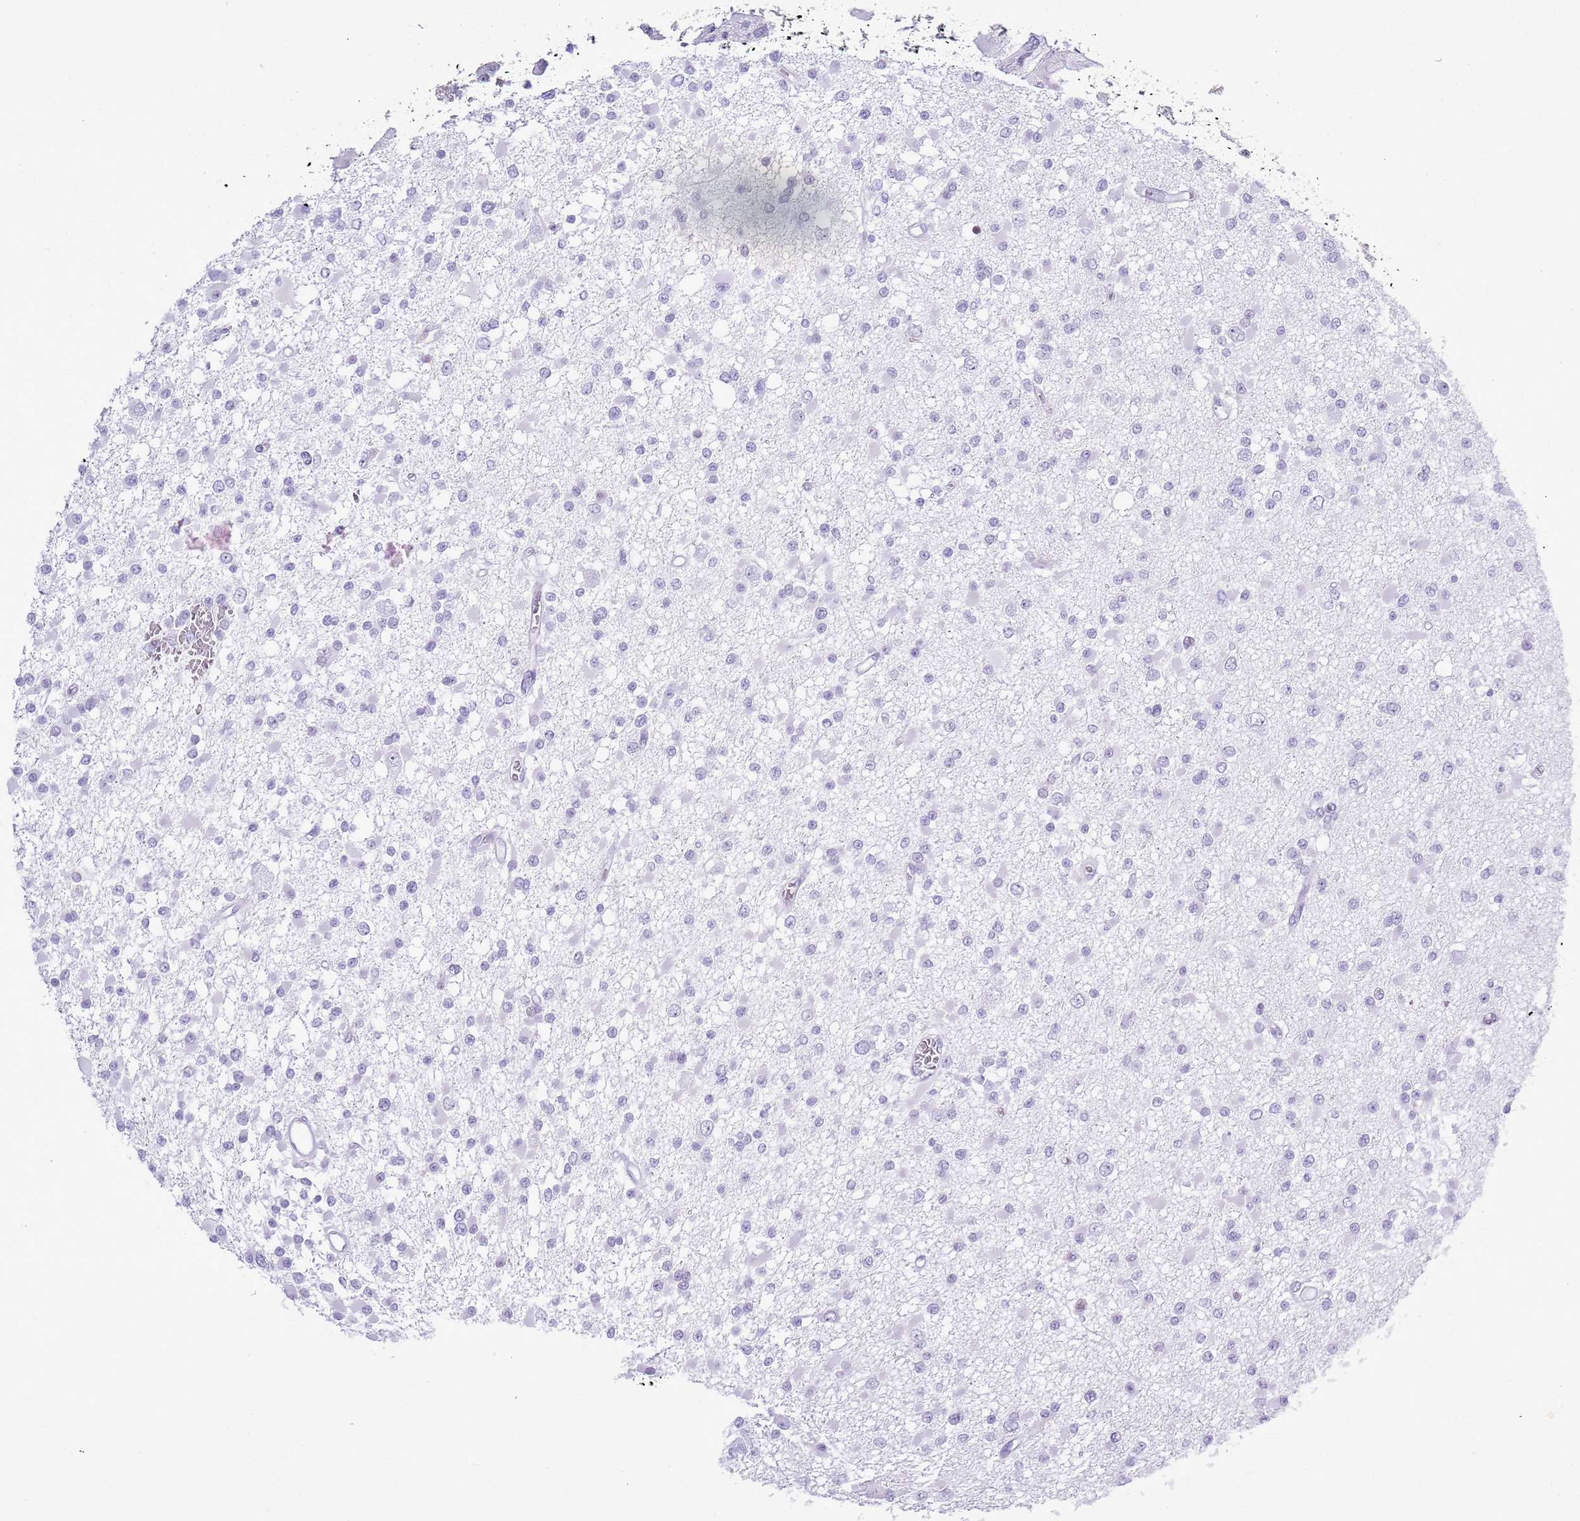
{"staining": {"intensity": "negative", "quantity": "none", "location": "none"}, "tissue": "glioma", "cell_type": "Tumor cells", "image_type": "cancer", "snomed": [{"axis": "morphology", "description": "Glioma, malignant, Low grade"}, {"axis": "topography", "description": "Brain"}], "caption": "Tumor cells are negative for protein expression in human glioma.", "gene": "ASIP", "patient": {"sex": "female", "age": 22}}